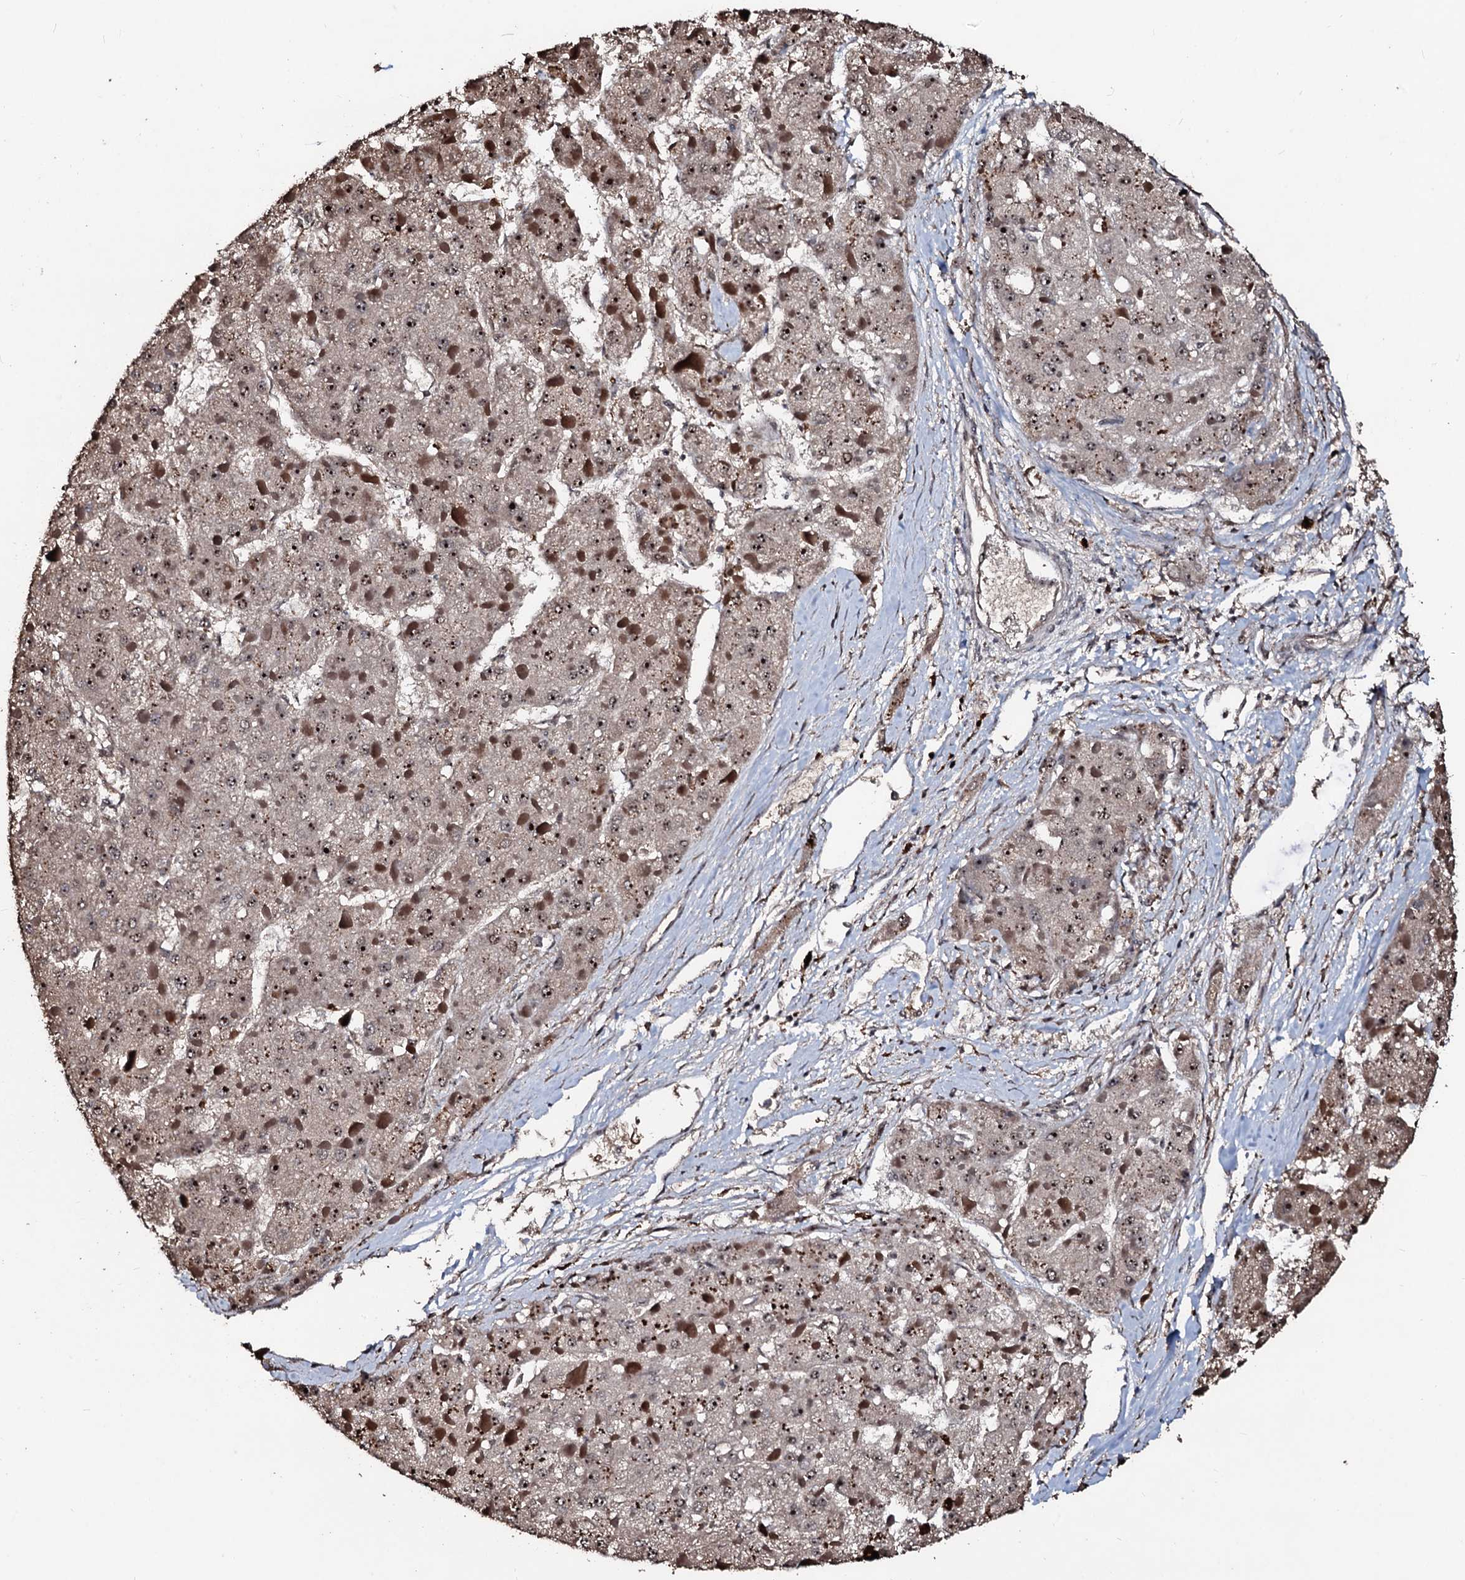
{"staining": {"intensity": "moderate", "quantity": ">75%", "location": "cytoplasmic/membranous,nuclear"}, "tissue": "liver cancer", "cell_type": "Tumor cells", "image_type": "cancer", "snomed": [{"axis": "morphology", "description": "Carcinoma, Hepatocellular, NOS"}, {"axis": "topography", "description": "Liver"}], "caption": "Moderate cytoplasmic/membranous and nuclear protein positivity is identified in about >75% of tumor cells in hepatocellular carcinoma (liver). Using DAB (3,3'-diaminobenzidine) (brown) and hematoxylin (blue) stains, captured at high magnification using brightfield microscopy.", "gene": "SUPT7L", "patient": {"sex": "female", "age": 73}}